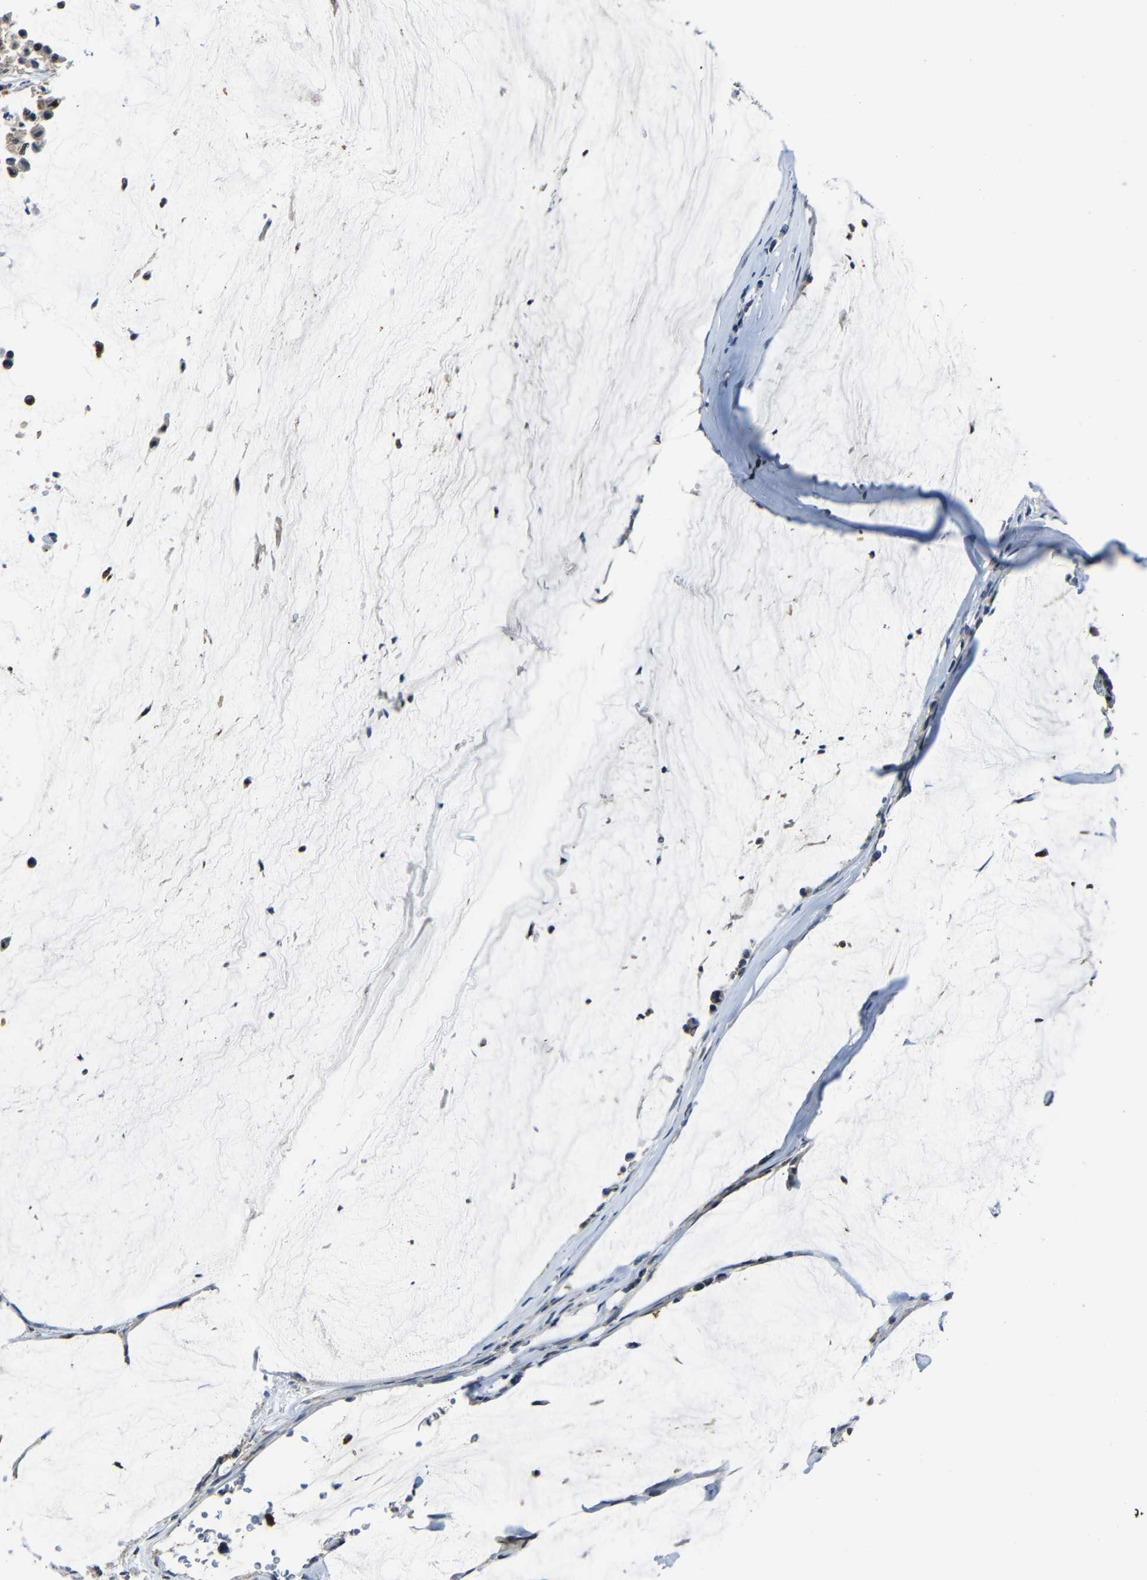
{"staining": {"intensity": "moderate", "quantity": "25%-75%", "location": "cytoplasmic/membranous"}, "tissue": "pancreatic cancer", "cell_type": "Tumor cells", "image_type": "cancer", "snomed": [{"axis": "morphology", "description": "Adenocarcinoma, NOS"}, {"axis": "topography", "description": "Pancreas"}], "caption": "IHC (DAB (3,3'-diaminobenzidine)) staining of adenocarcinoma (pancreatic) exhibits moderate cytoplasmic/membranous protein staining in approximately 25%-75% of tumor cells.", "gene": "SEMA4B", "patient": {"sex": "male", "age": 41}}